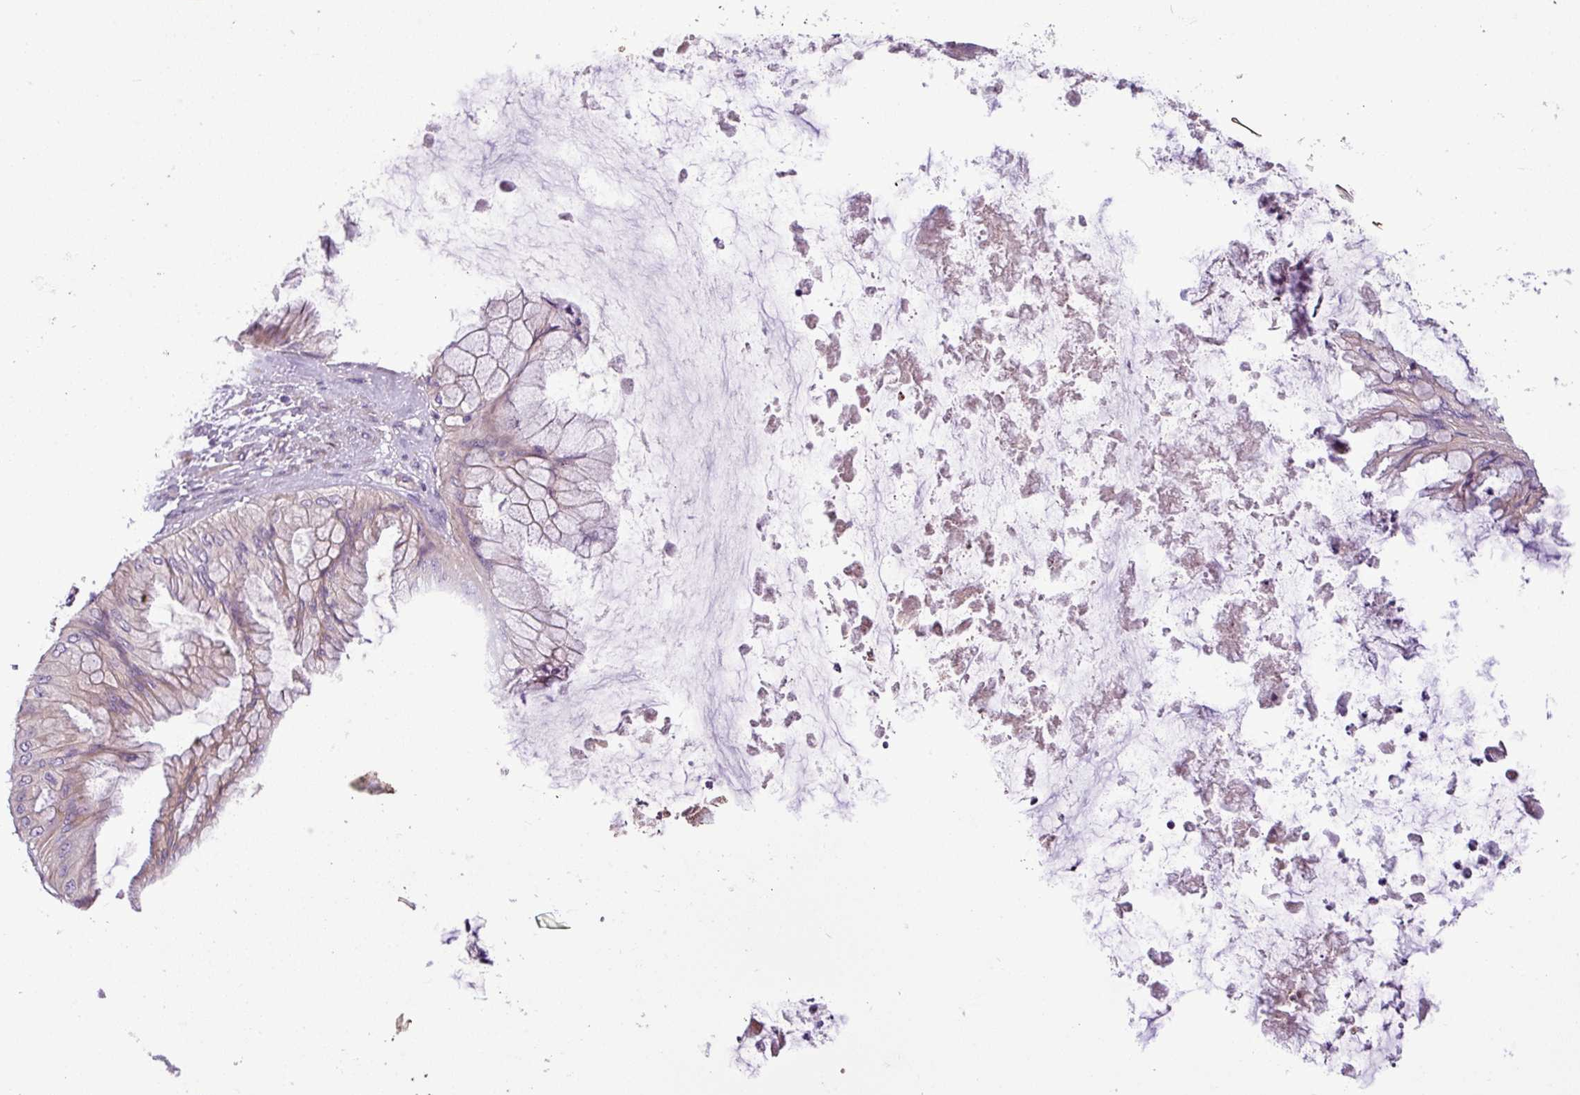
{"staining": {"intensity": "weak", "quantity": "25%-75%", "location": "cytoplasmic/membranous"}, "tissue": "ovarian cancer", "cell_type": "Tumor cells", "image_type": "cancer", "snomed": [{"axis": "morphology", "description": "Cystadenocarcinoma, mucinous, NOS"}, {"axis": "topography", "description": "Ovary"}], "caption": "IHC (DAB) staining of ovarian mucinous cystadenocarcinoma displays weak cytoplasmic/membranous protein staining in approximately 25%-75% of tumor cells.", "gene": "MOCS3", "patient": {"sex": "female", "age": 35}}